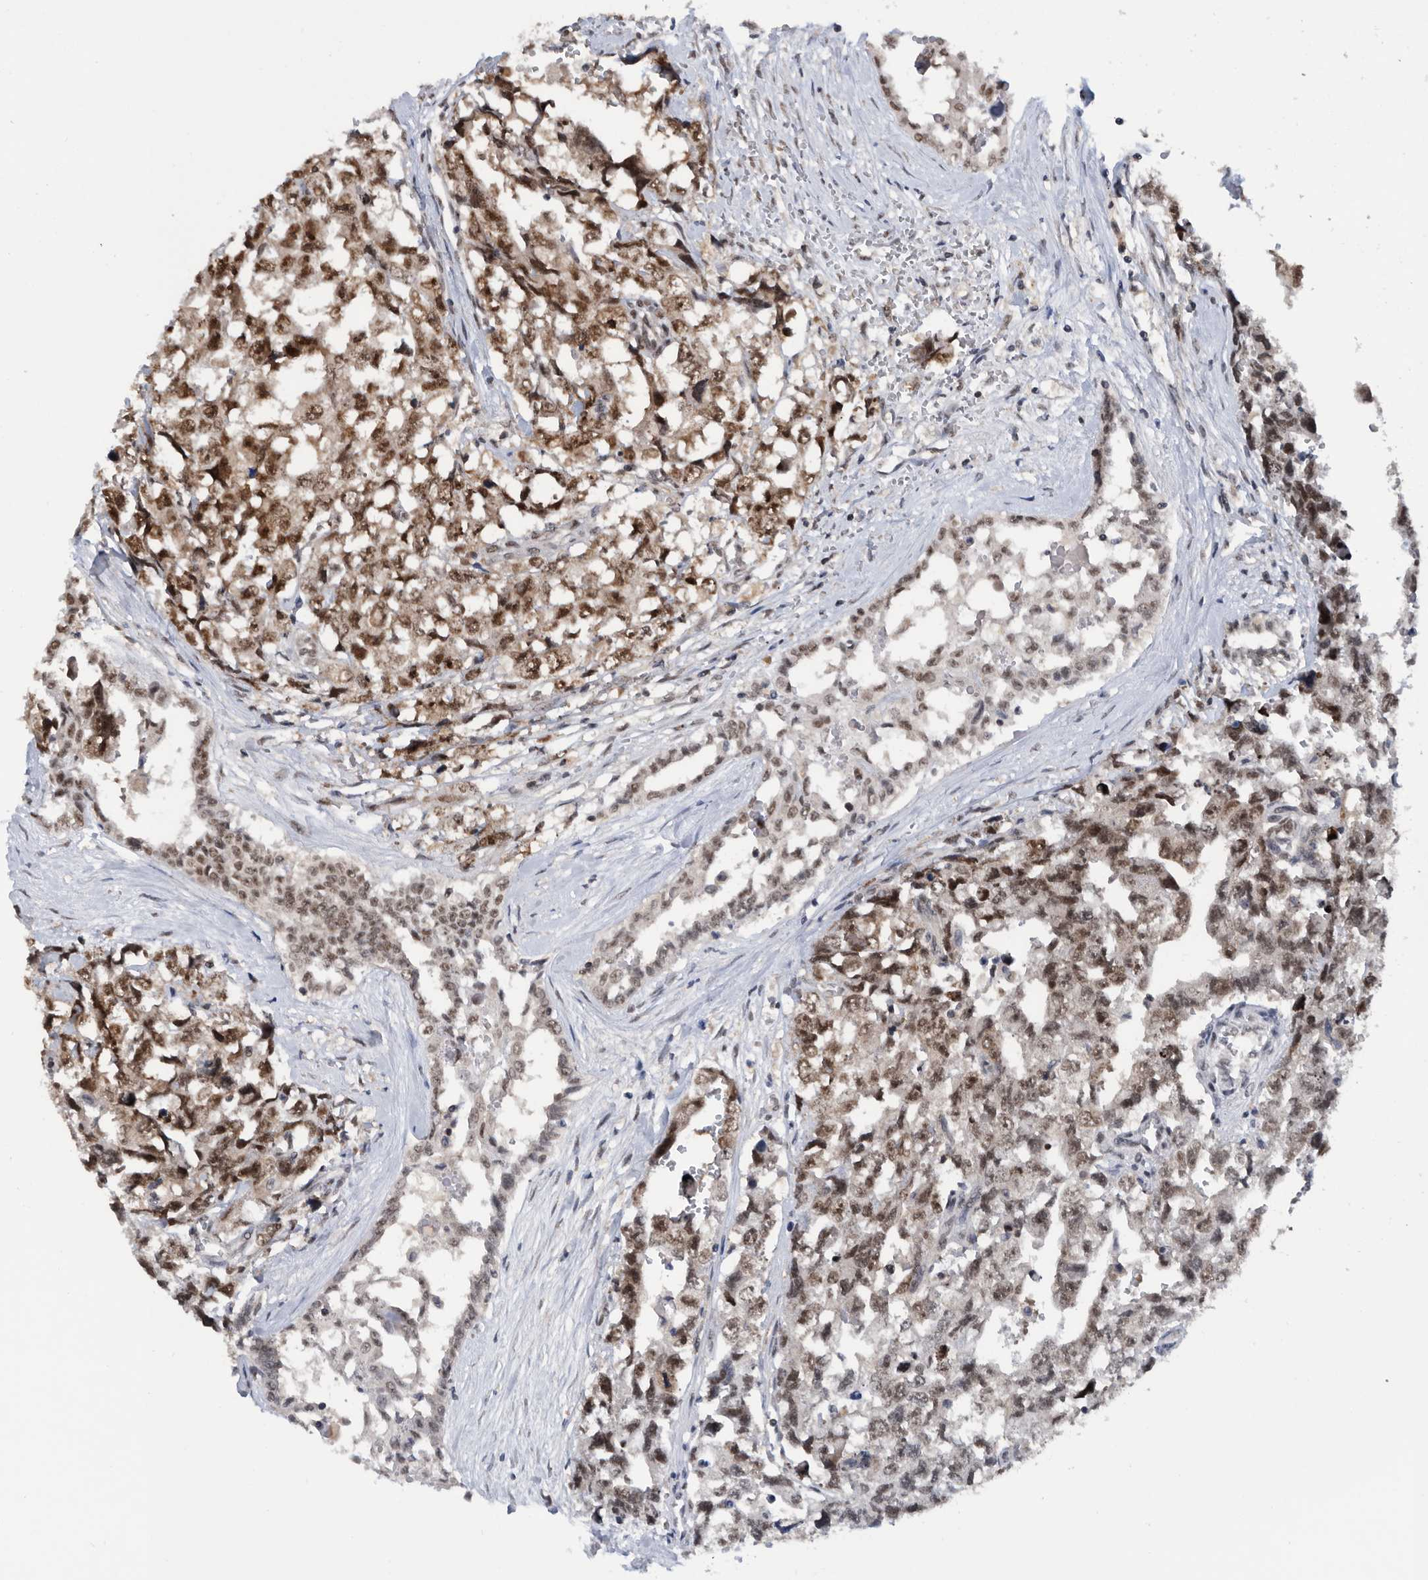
{"staining": {"intensity": "moderate", "quantity": ">75%", "location": "nuclear"}, "tissue": "testis cancer", "cell_type": "Tumor cells", "image_type": "cancer", "snomed": [{"axis": "morphology", "description": "Carcinoma, Embryonal, NOS"}, {"axis": "topography", "description": "Testis"}], "caption": "Tumor cells reveal medium levels of moderate nuclear positivity in about >75% of cells in human embryonal carcinoma (testis).", "gene": "ZNF260", "patient": {"sex": "male", "age": 31}}